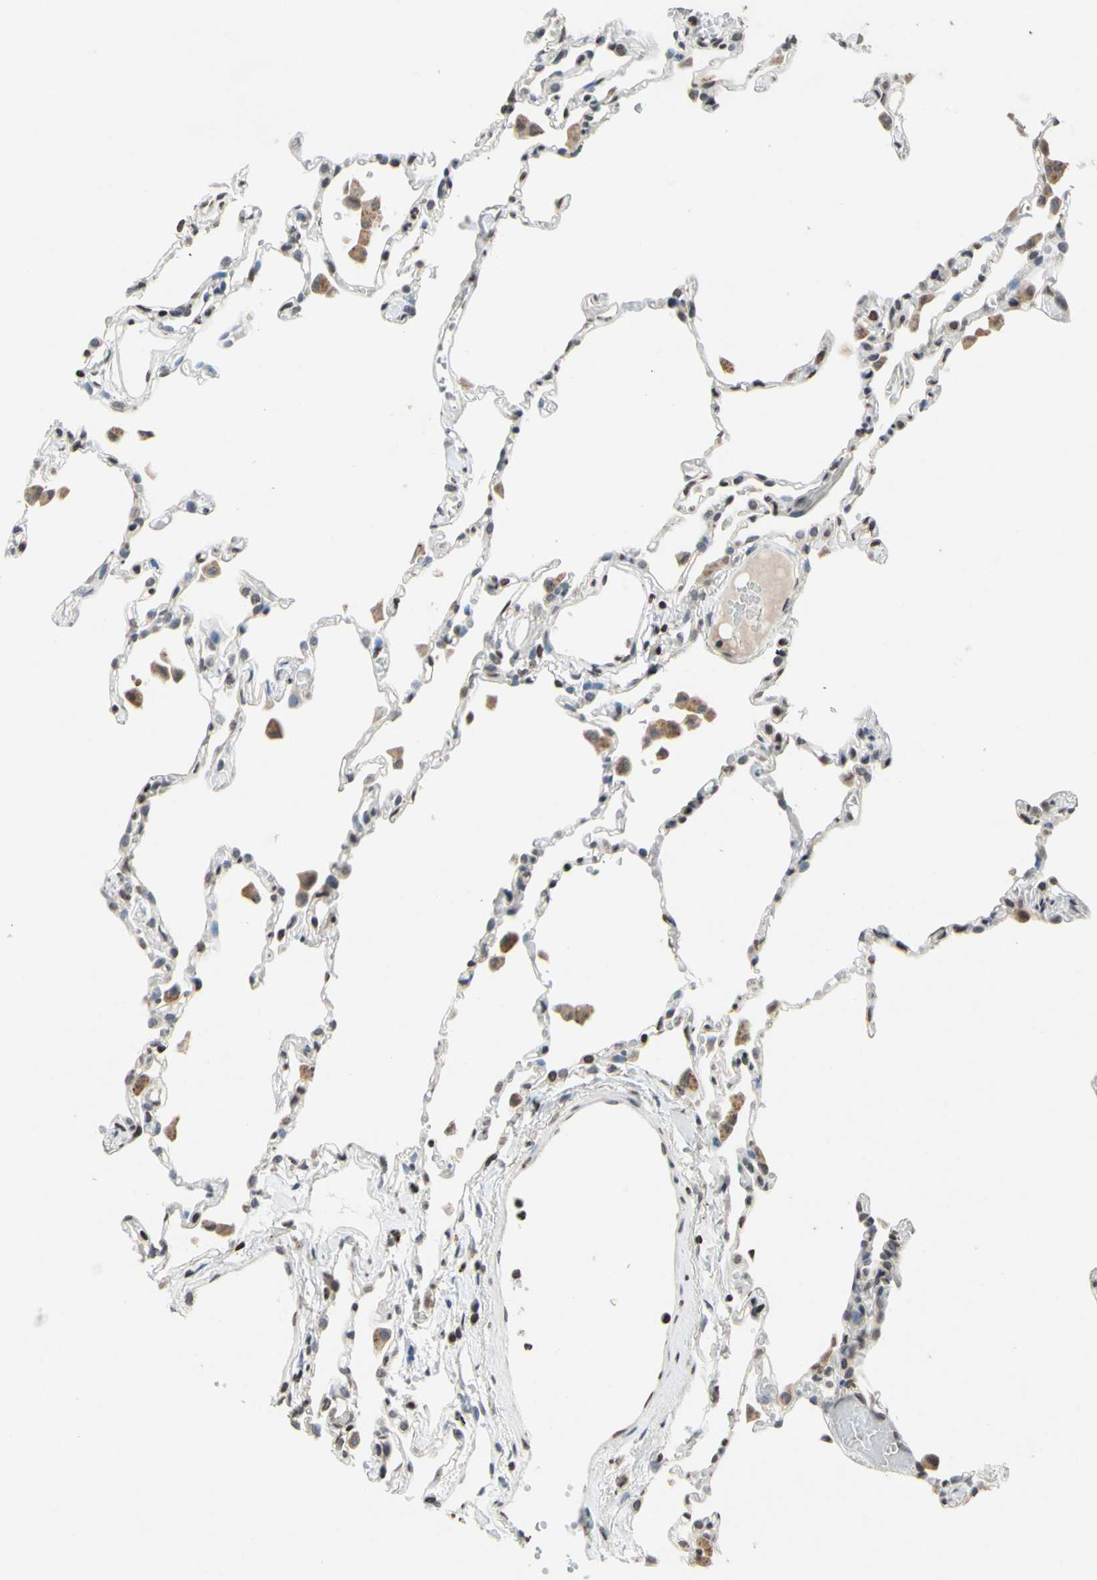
{"staining": {"intensity": "weak", "quantity": "25%-75%", "location": "nuclear"}, "tissue": "lung", "cell_type": "Alveolar cells", "image_type": "normal", "snomed": [{"axis": "morphology", "description": "Normal tissue, NOS"}, {"axis": "topography", "description": "Lung"}], "caption": "Protein staining demonstrates weak nuclear expression in approximately 25%-75% of alveolar cells in normal lung.", "gene": "CLDN11", "patient": {"sex": "female", "age": 49}}